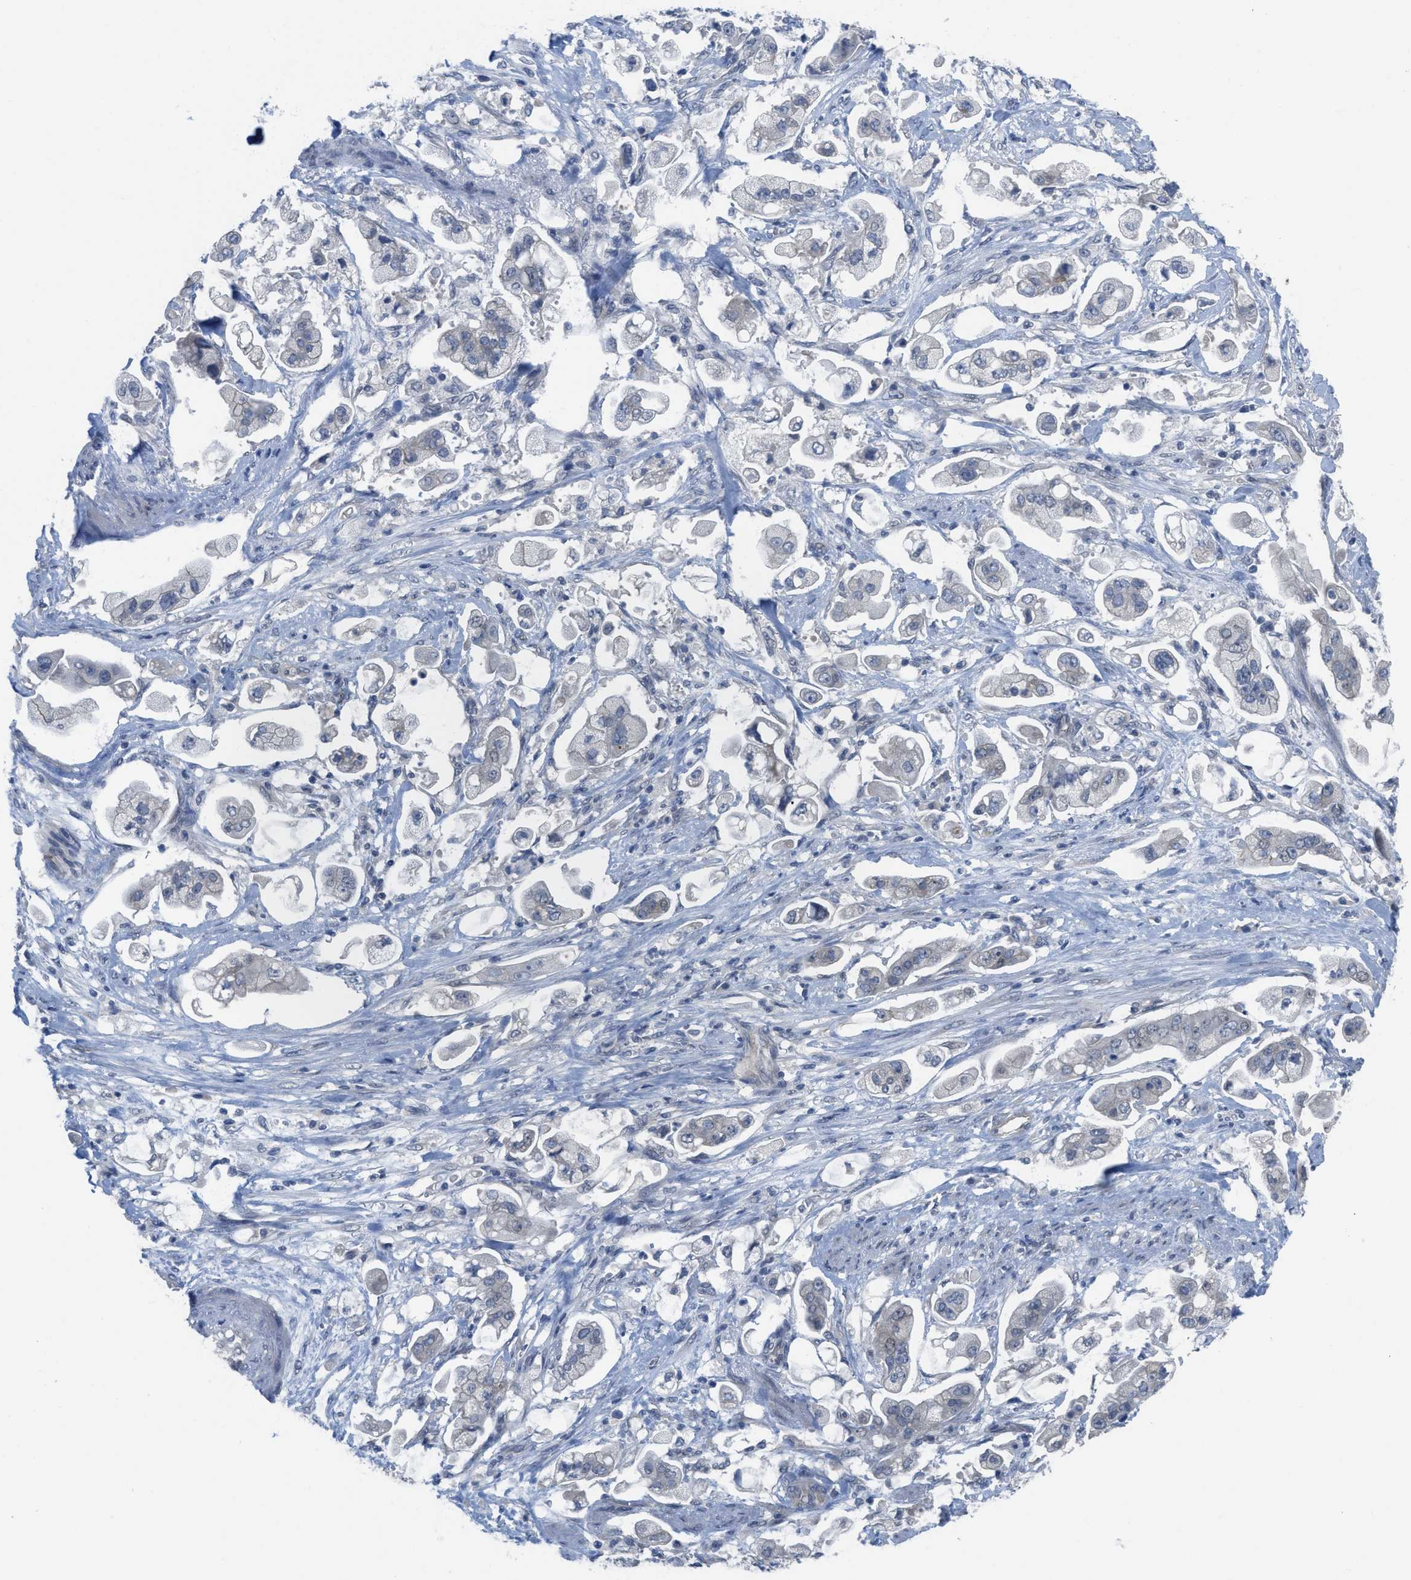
{"staining": {"intensity": "negative", "quantity": "none", "location": "none"}, "tissue": "stomach cancer", "cell_type": "Tumor cells", "image_type": "cancer", "snomed": [{"axis": "morphology", "description": "Adenocarcinoma, NOS"}, {"axis": "topography", "description": "Stomach"}], "caption": "Image shows no significant protein staining in tumor cells of stomach cancer (adenocarcinoma).", "gene": "TNFAIP1", "patient": {"sex": "male", "age": 62}}